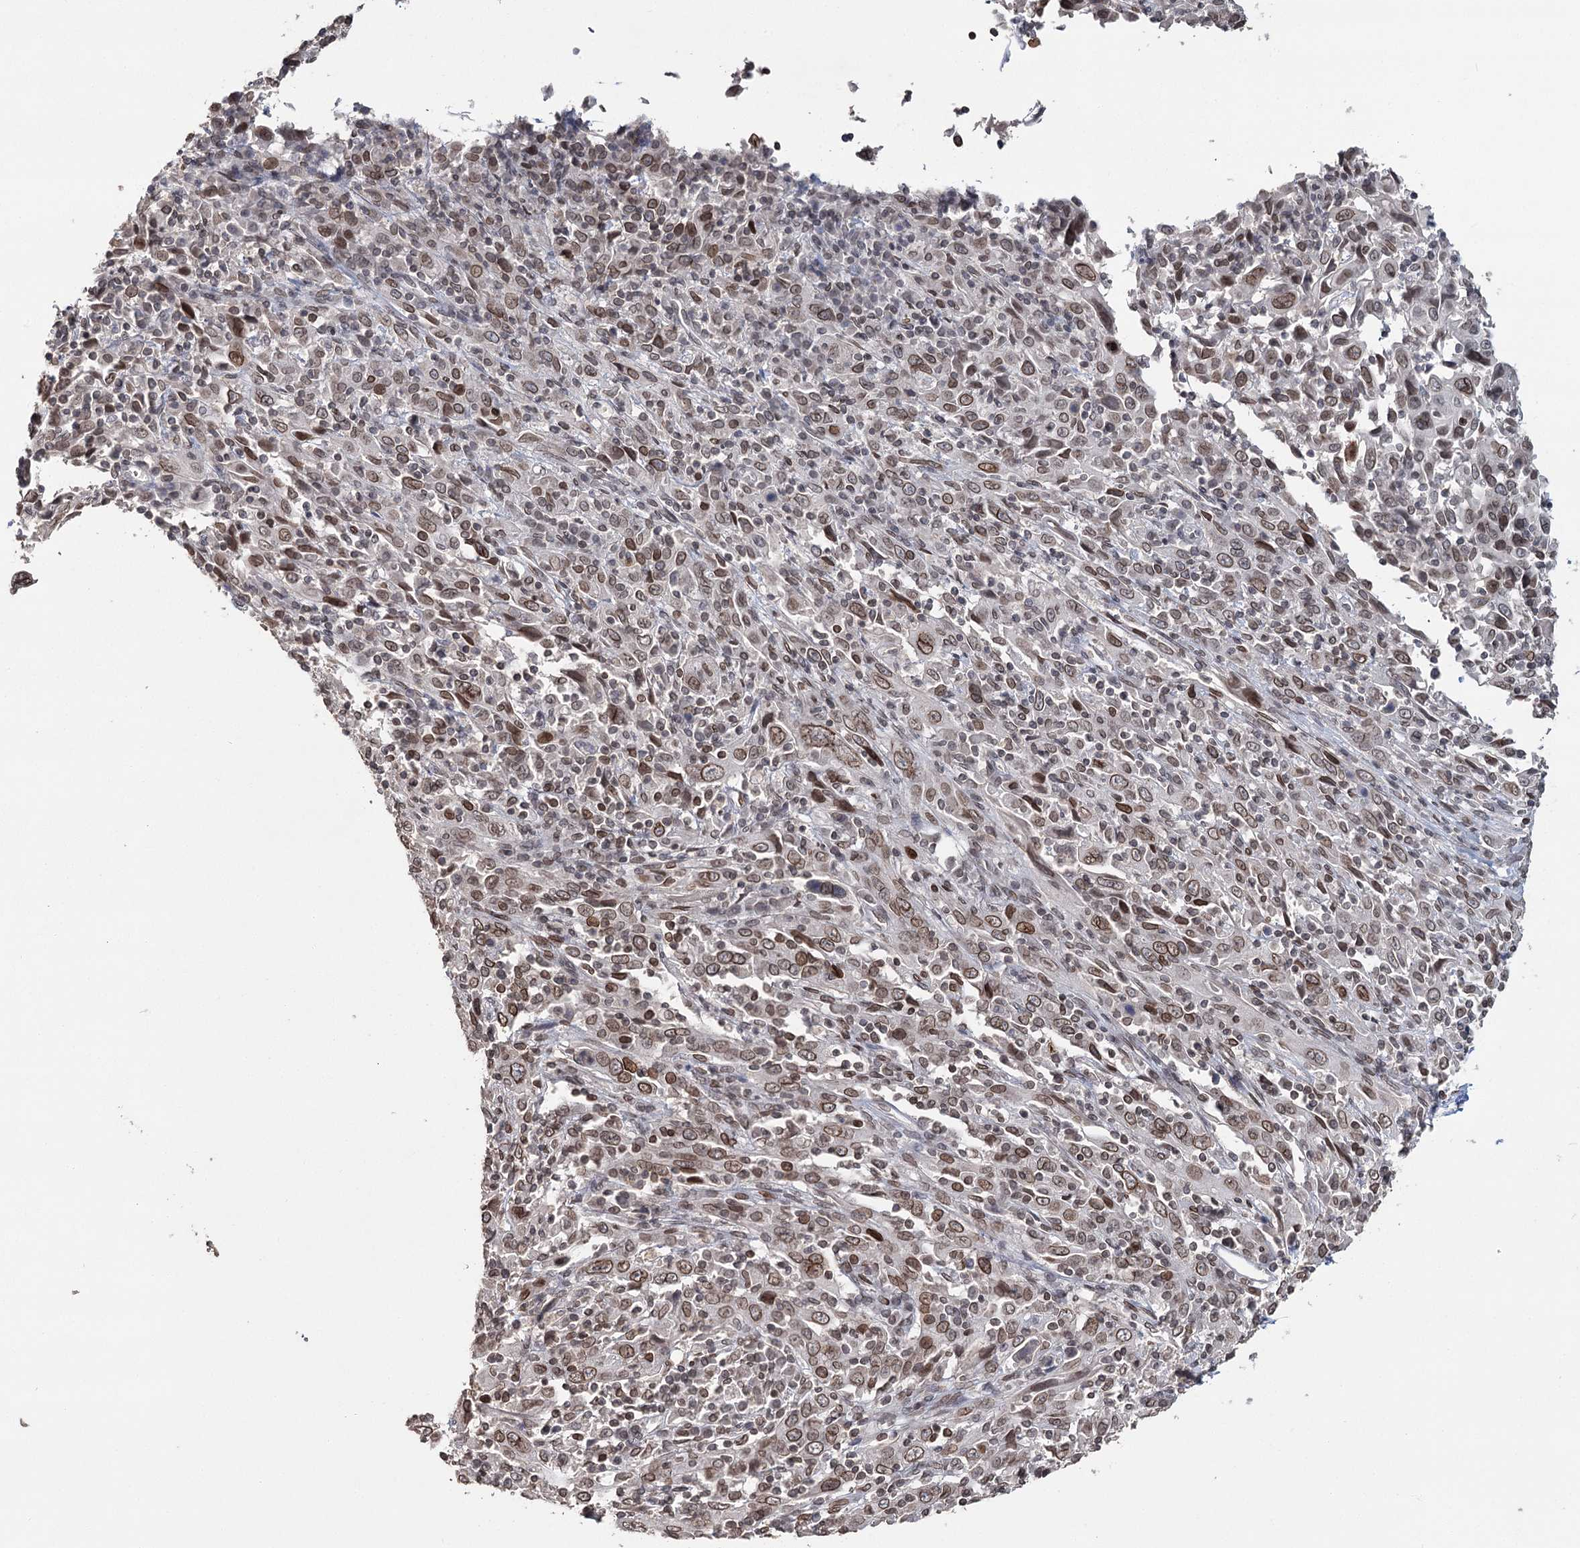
{"staining": {"intensity": "moderate", "quantity": ">75%", "location": "cytoplasmic/membranous,nuclear"}, "tissue": "cervical cancer", "cell_type": "Tumor cells", "image_type": "cancer", "snomed": [{"axis": "morphology", "description": "Squamous cell carcinoma, NOS"}, {"axis": "topography", "description": "Cervix"}], "caption": "Protein expression analysis of cervical cancer displays moderate cytoplasmic/membranous and nuclear positivity in approximately >75% of tumor cells.", "gene": "KIAA0930", "patient": {"sex": "female", "age": 46}}